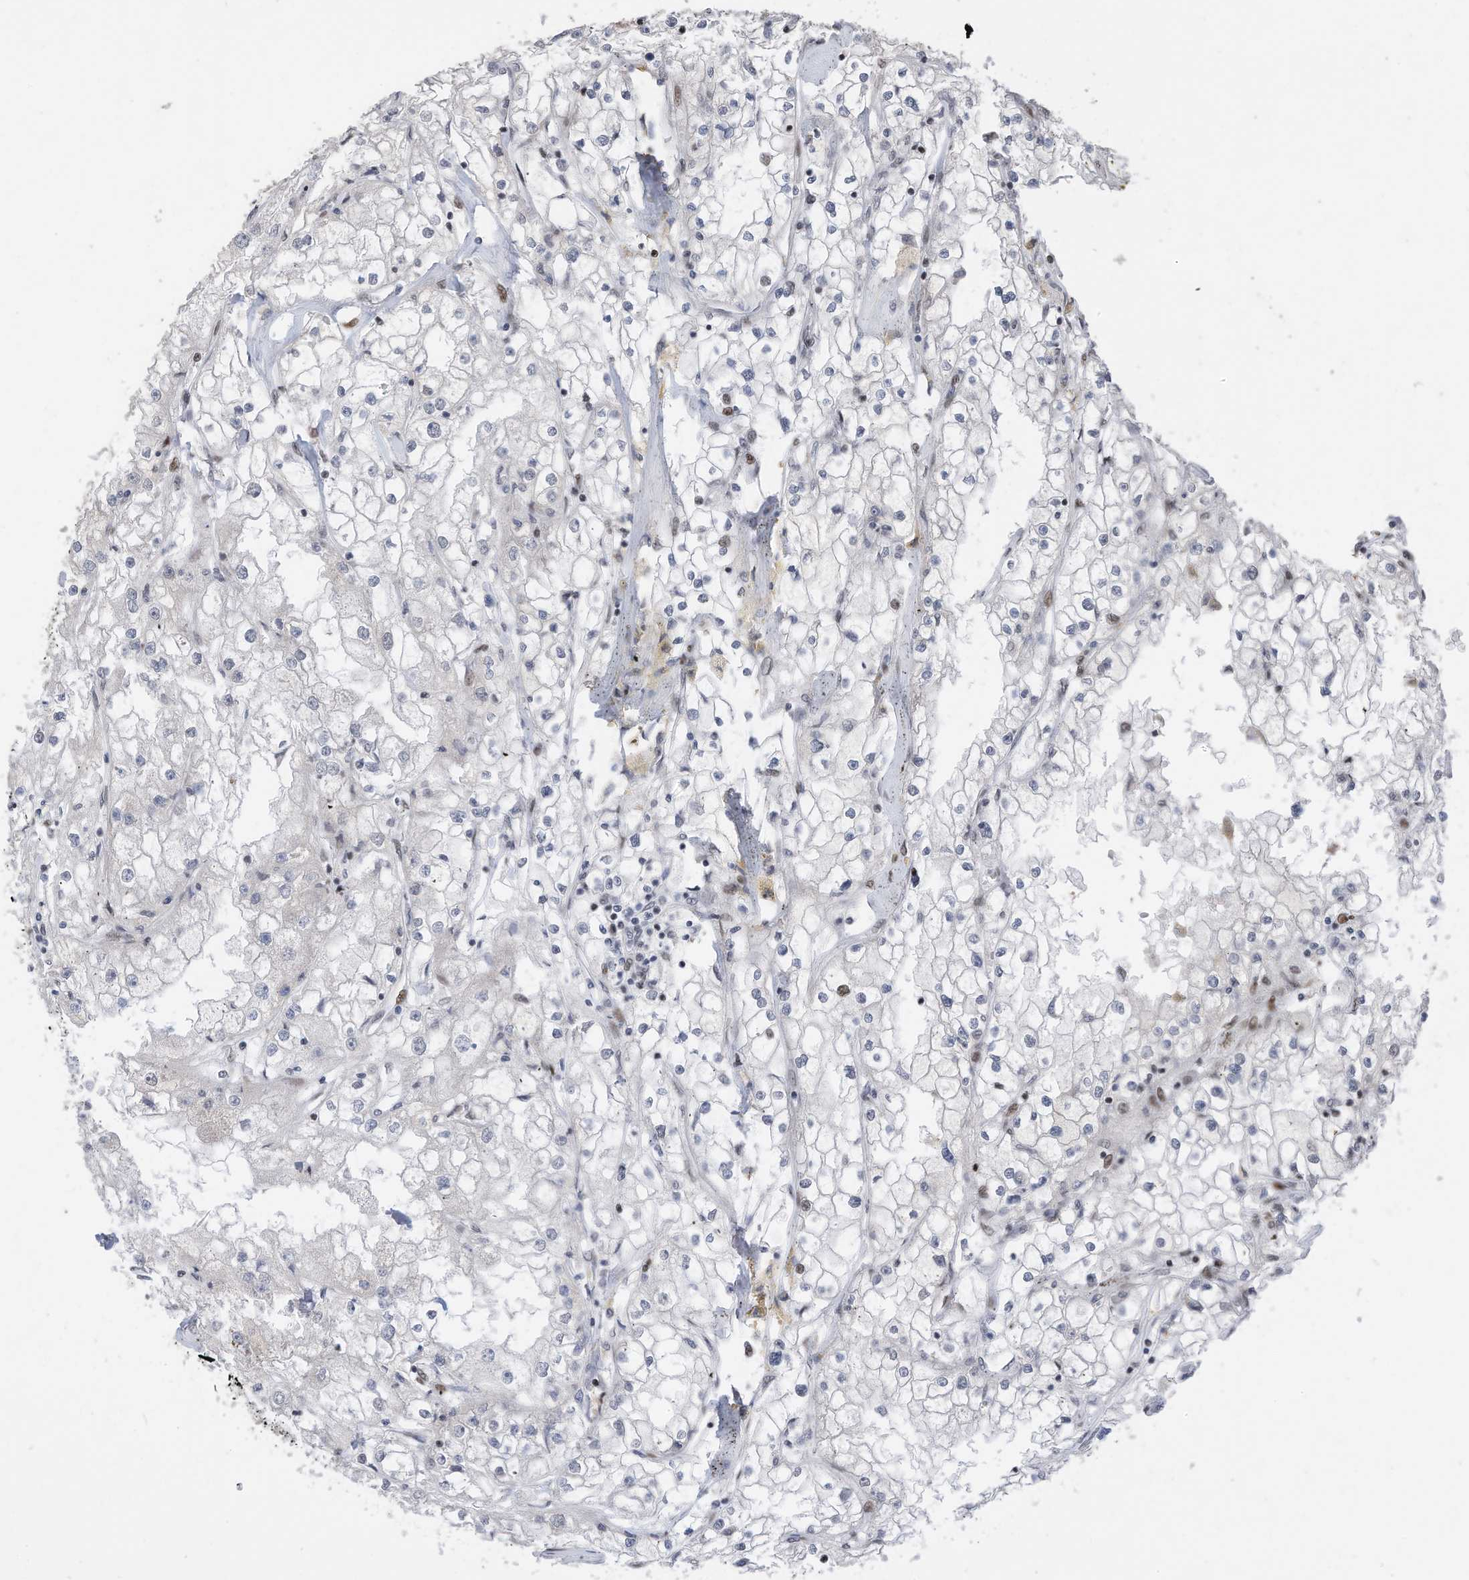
{"staining": {"intensity": "negative", "quantity": "none", "location": "none"}, "tissue": "renal cancer", "cell_type": "Tumor cells", "image_type": "cancer", "snomed": [{"axis": "morphology", "description": "Adenocarcinoma, NOS"}, {"axis": "topography", "description": "Kidney"}], "caption": "The micrograph demonstrates no significant expression in tumor cells of renal cancer. (Immunohistochemistry (ihc), brightfield microscopy, high magnification).", "gene": "RABL3", "patient": {"sex": "male", "age": 56}}